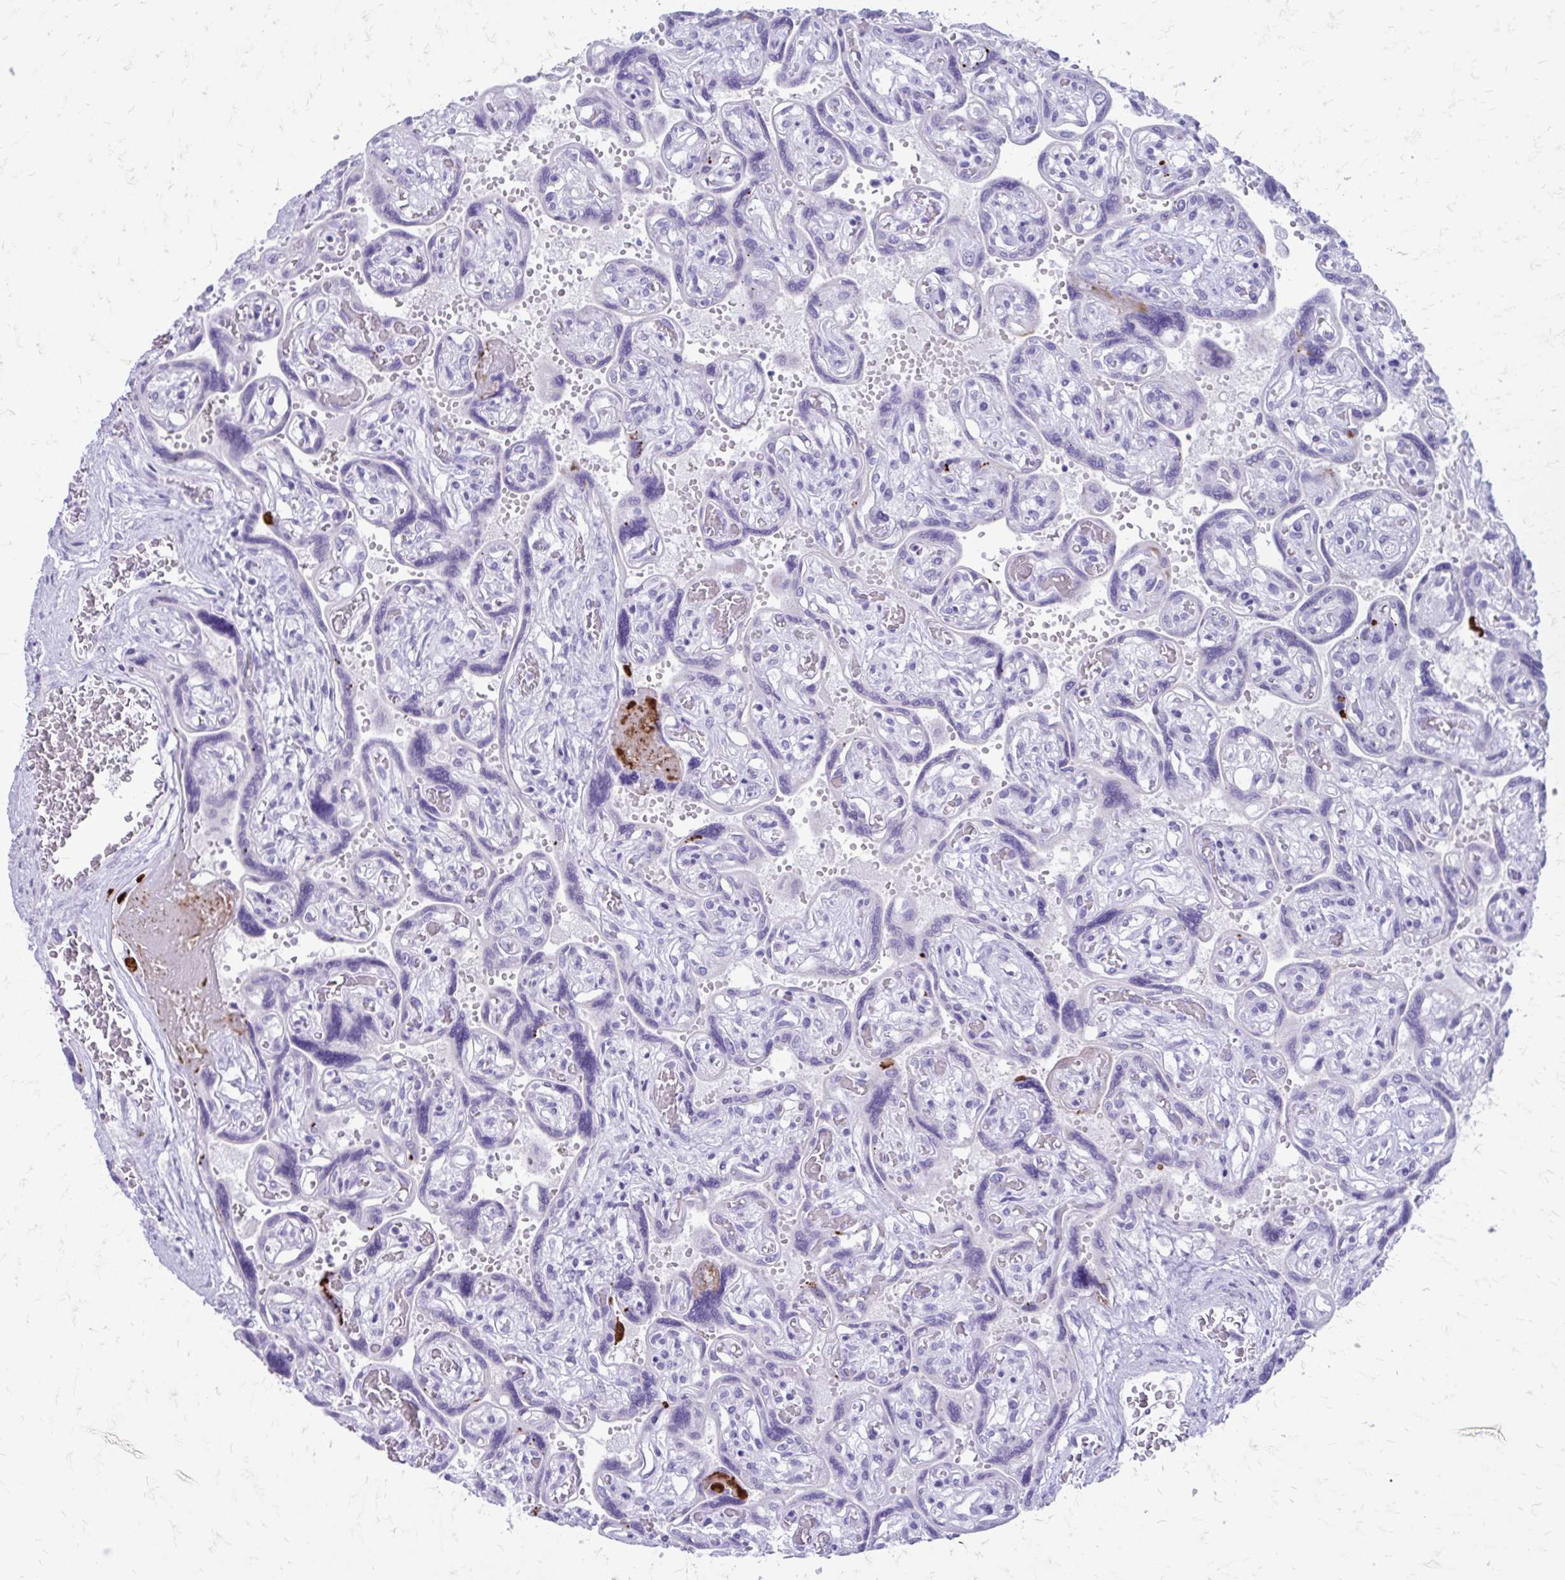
{"staining": {"intensity": "negative", "quantity": "none", "location": "none"}, "tissue": "placenta", "cell_type": "Decidual cells", "image_type": "normal", "snomed": [{"axis": "morphology", "description": "Normal tissue, NOS"}, {"axis": "topography", "description": "Placenta"}], "caption": "Human placenta stained for a protein using immunohistochemistry reveals no positivity in decidual cells.", "gene": "SATL1", "patient": {"sex": "female", "age": 32}}